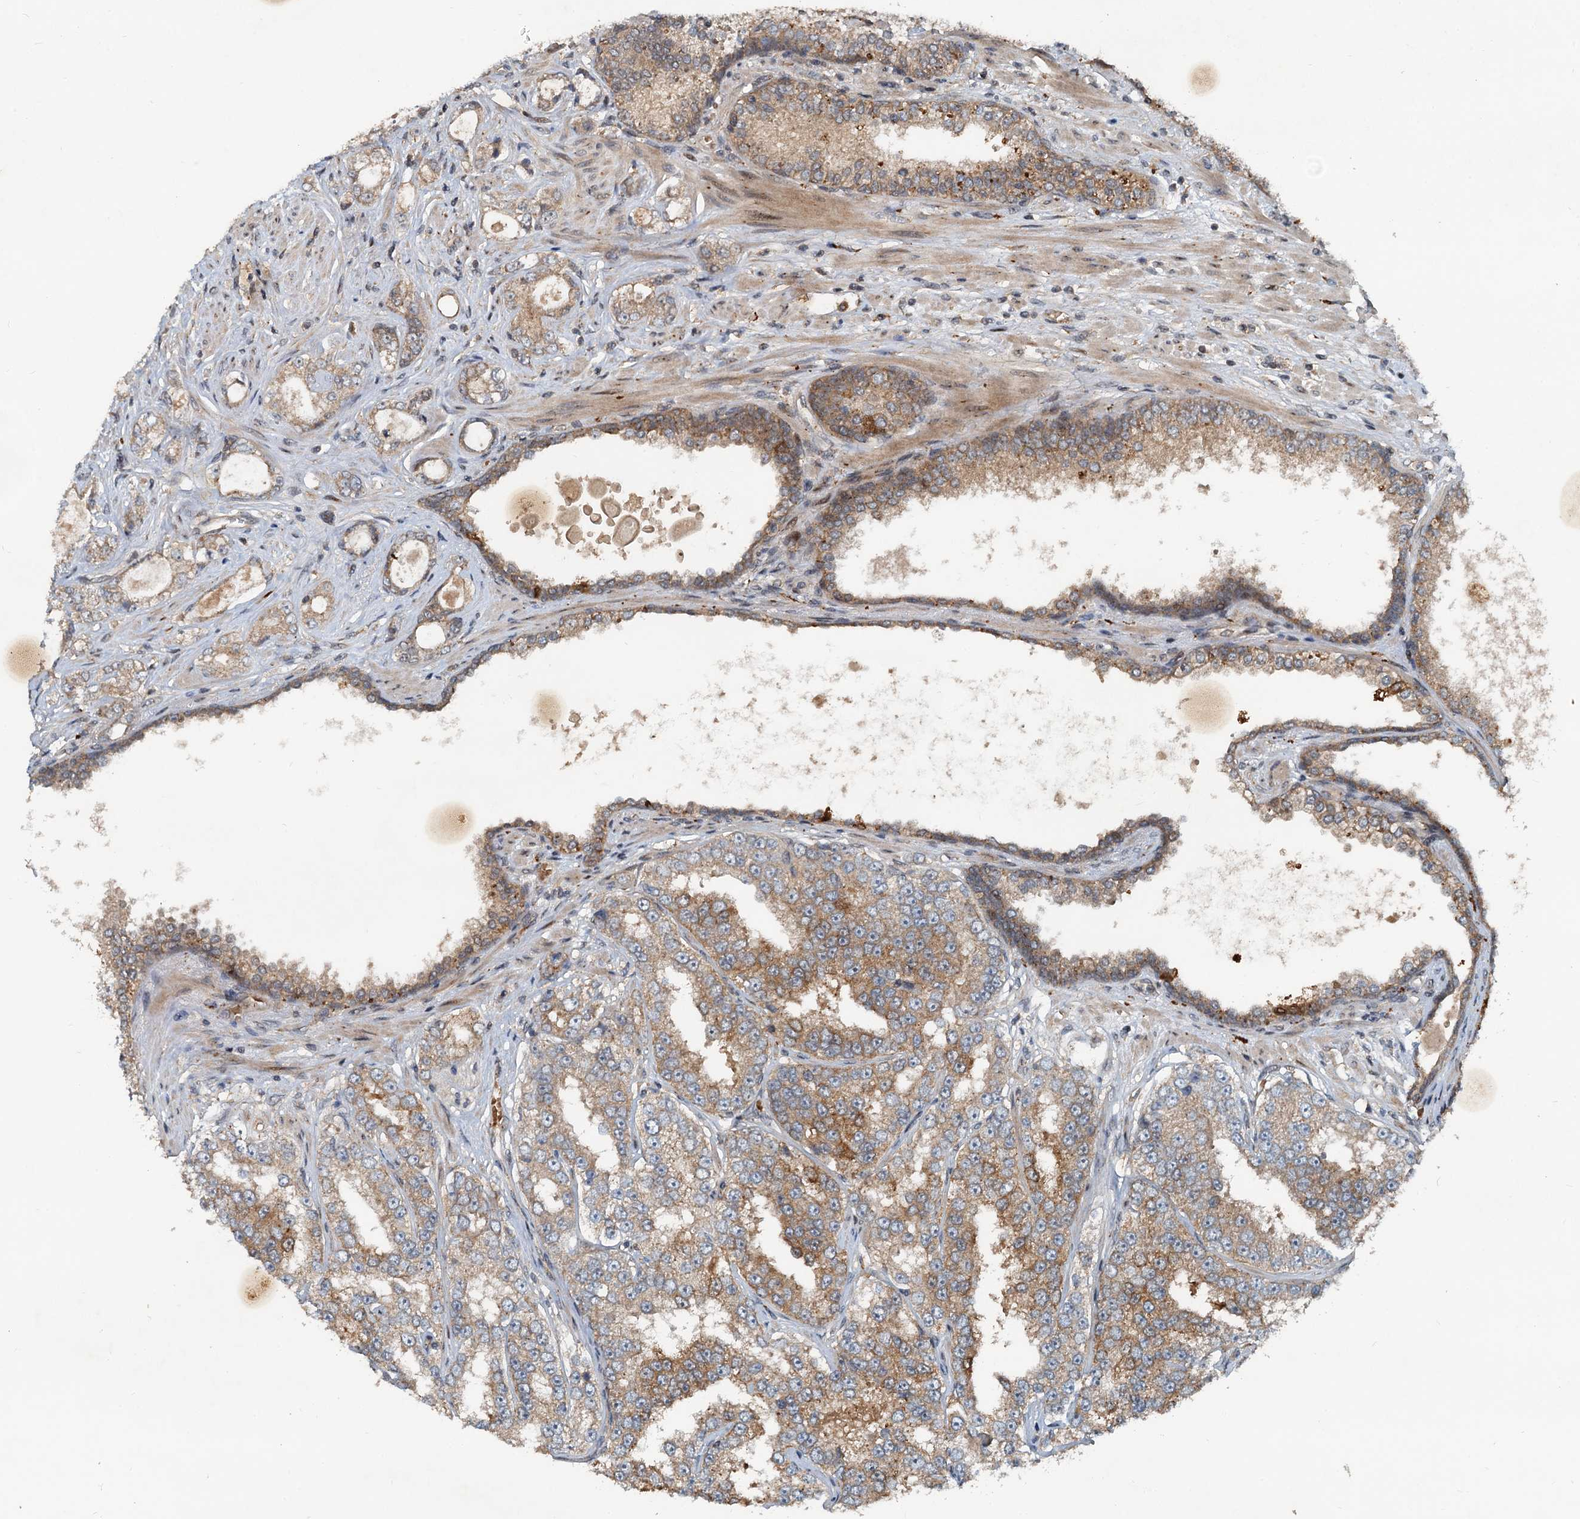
{"staining": {"intensity": "moderate", "quantity": ">75%", "location": "cytoplasmic/membranous"}, "tissue": "prostate cancer", "cell_type": "Tumor cells", "image_type": "cancer", "snomed": [{"axis": "morphology", "description": "Normal tissue, NOS"}, {"axis": "morphology", "description": "Adenocarcinoma, High grade"}, {"axis": "topography", "description": "Prostate"}], "caption": "About >75% of tumor cells in human prostate cancer demonstrate moderate cytoplasmic/membranous protein staining as visualized by brown immunohistochemical staining.", "gene": "CEP68", "patient": {"sex": "male", "age": 83}}